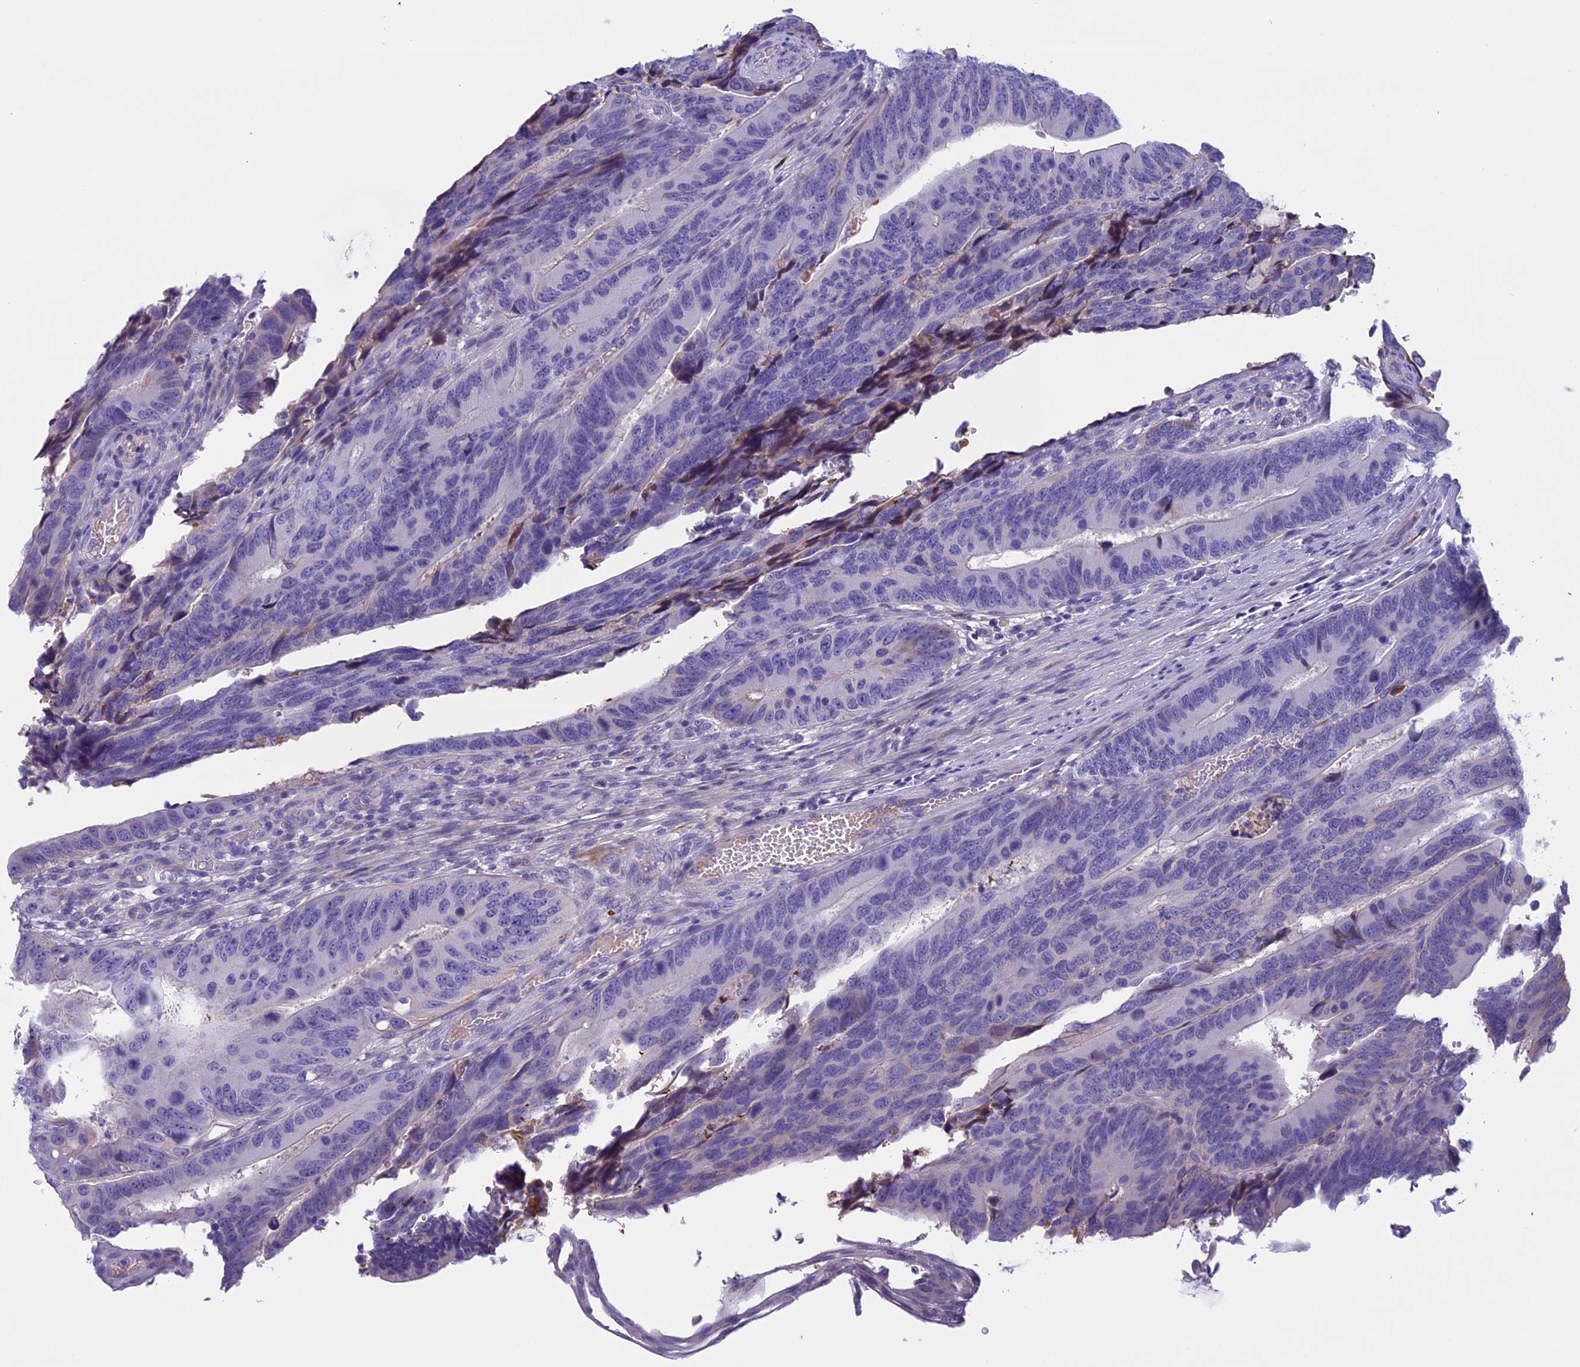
{"staining": {"intensity": "negative", "quantity": "none", "location": "none"}, "tissue": "colorectal cancer", "cell_type": "Tumor cells", "image_type": "cancer", "snomed": [{"axis": "morphology", "description": "Adenocarcinoma, NOS"}, {"axis": "topography", "description": "Colon"}], "caption": "IHC of human colorectal cancer (adenocarcinoma) reveals no staining in tumor cells.", "gene": "ANGPTL2", "patient": {"sex": "male", "age": 87}}